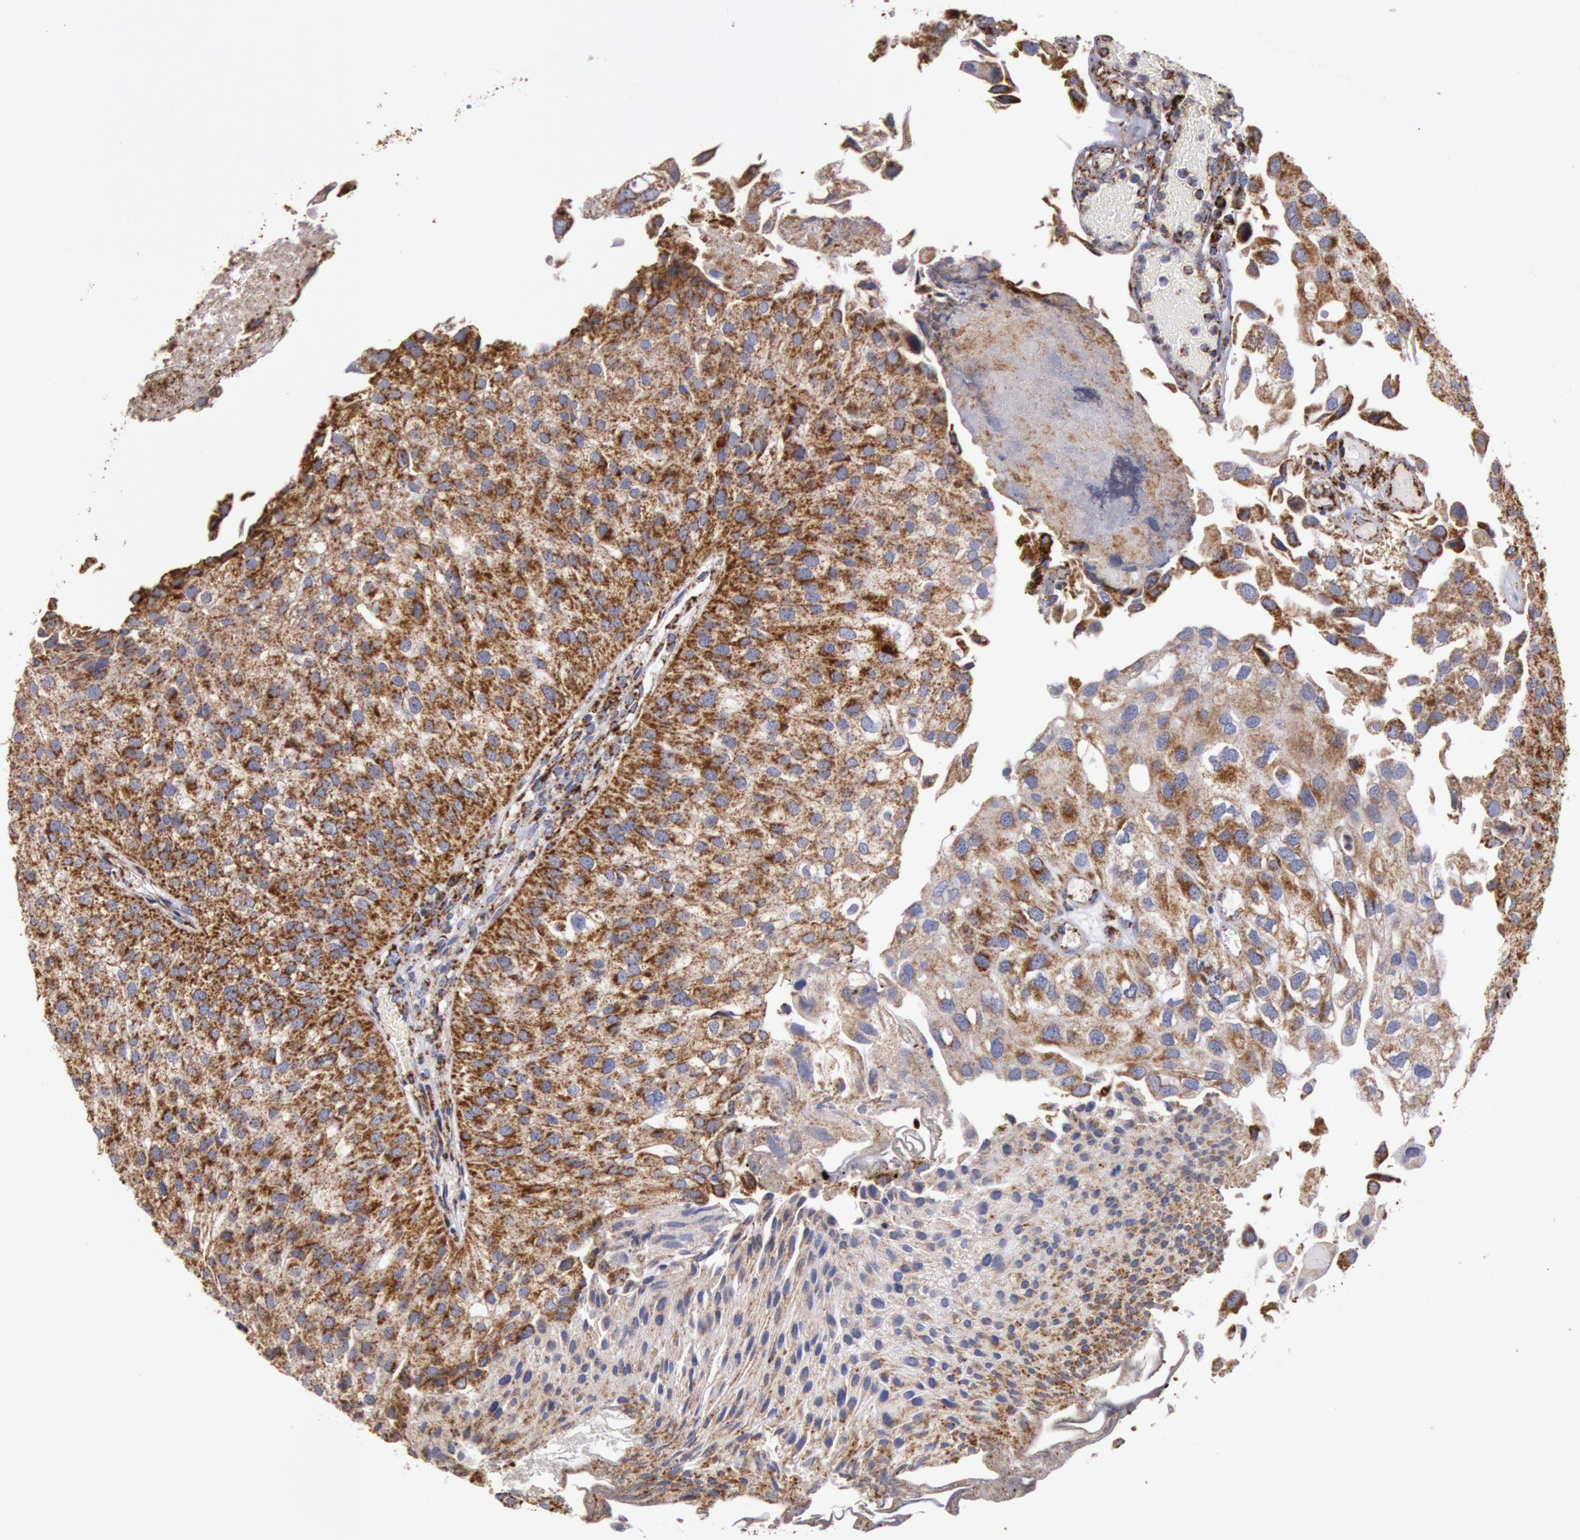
{"staining": {"intensity": "moderate", "quantity": ">75%", "location": "cytoplasmic/membranous"}, "tissue": "urothelial cancer", "cell_type": "Tumor cells", "image_type": "cancer", "snomed": [{"axis": "morphology", "description": "Urothelial carcinoma, Low grade"}, {"axis": "topography", "description": "Urinary bladder"}], "caption": "Immunohistochemistry staining of urothelial cancer, which demonstrates medium levels of moderate cytoplasmic/membranous staining in approximately >75% of tumor cells indicating moderate cytoplasmic/membranous protein positivity. The staining was performed using DAB (brown) for protein detection and nuclei were counterstained in hematoxylin (blue).", "gene": "CYC1", "patient": {"sex": "female", "age": 89}}